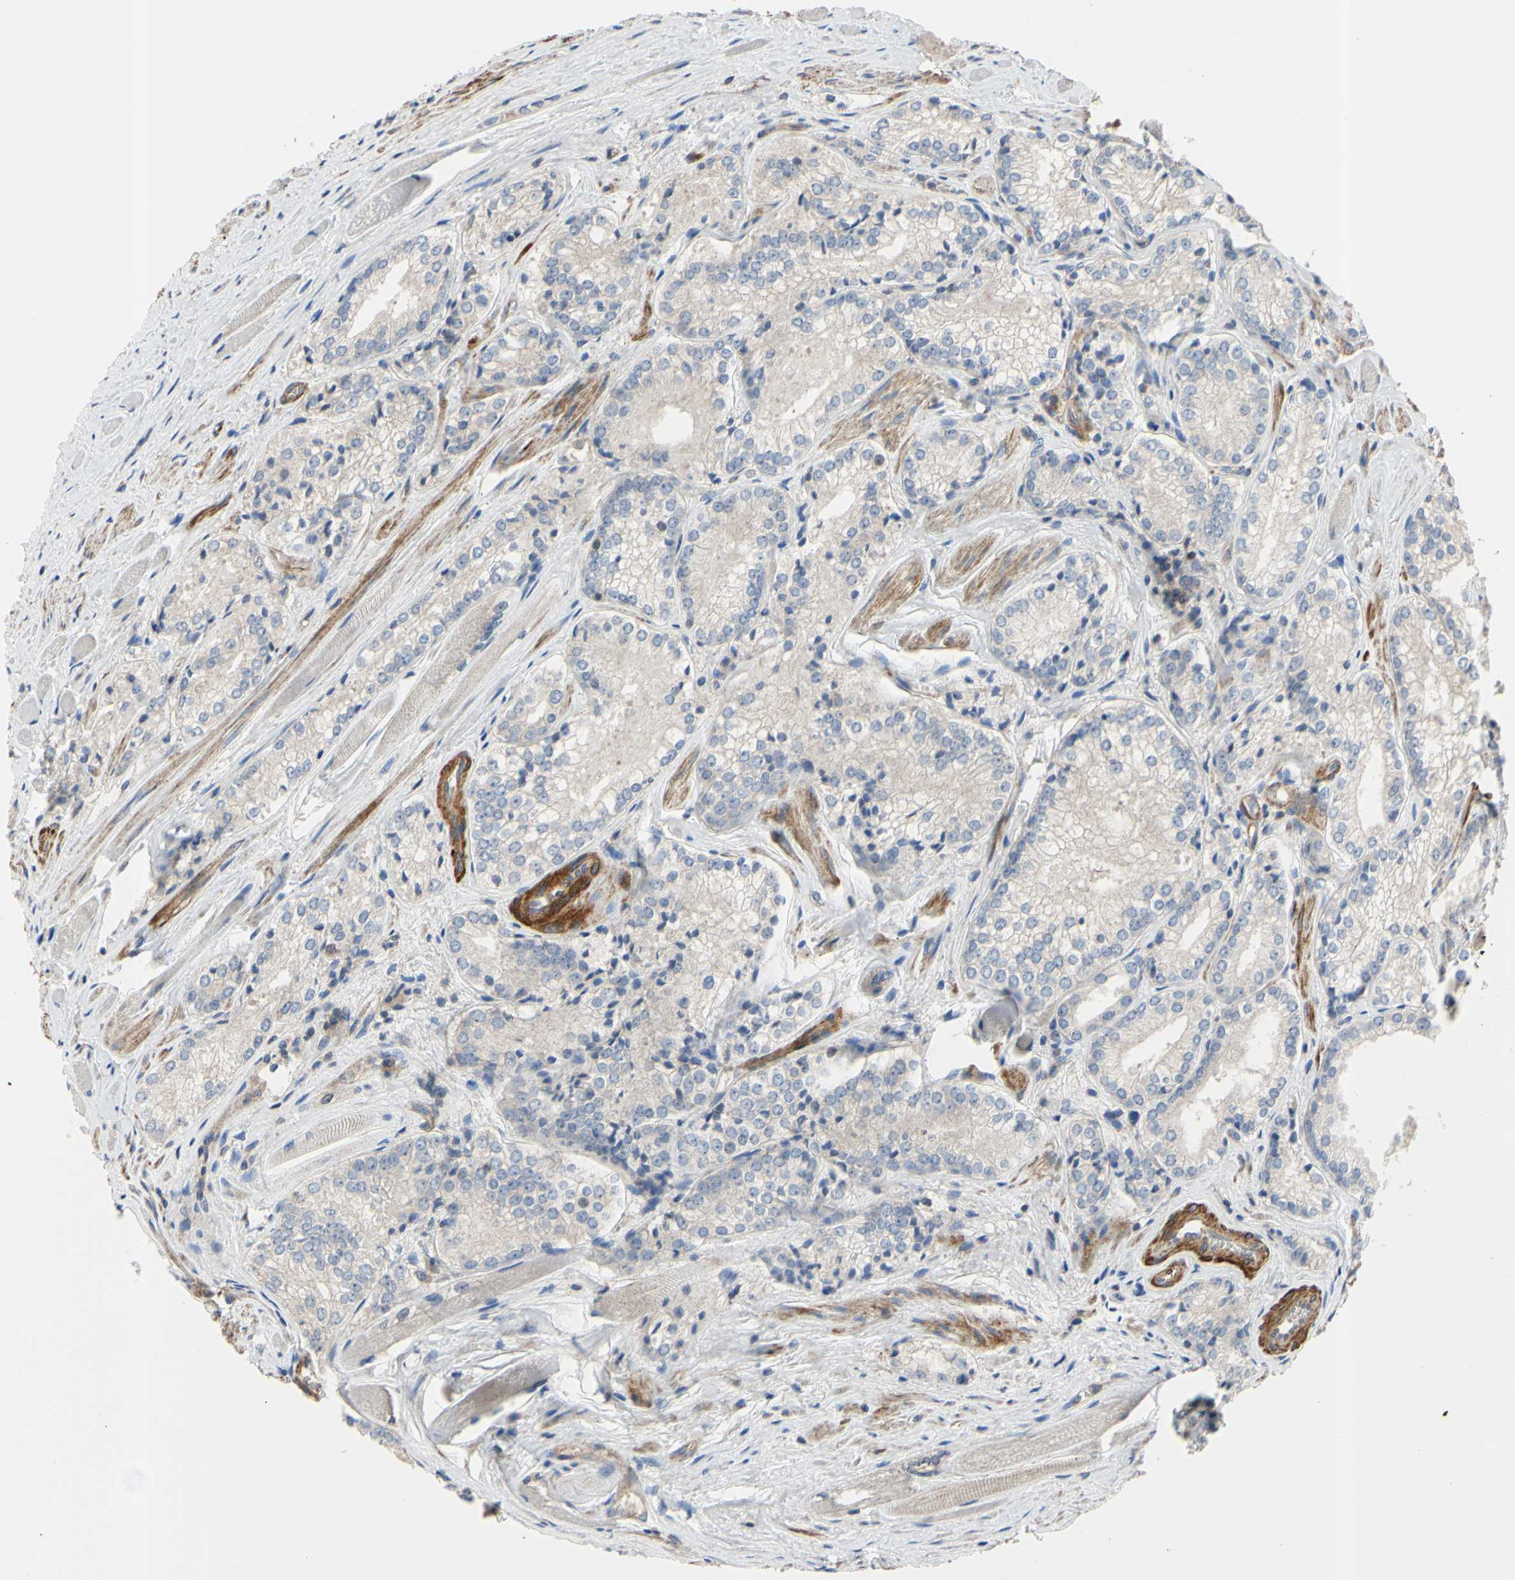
{"staining": {"intensity": "negative", "quantity": "none", "location": "none"}, "tissue": "prostate cancer", "cell_type": "Tumor cells", "image_type": "cancer", "snomed": [{"axis": "morphology", "description": "Adenocarcinoma, Low grade"}, {"axis": "topography", "description": "Prostate"}], "caption": "Prostate cancer stained for a protein using immunohistochemistry (IHC) exhibits no staining tumor cells.", "gene": "BECN1", "patient": {"sex": "male", "age": 60}}